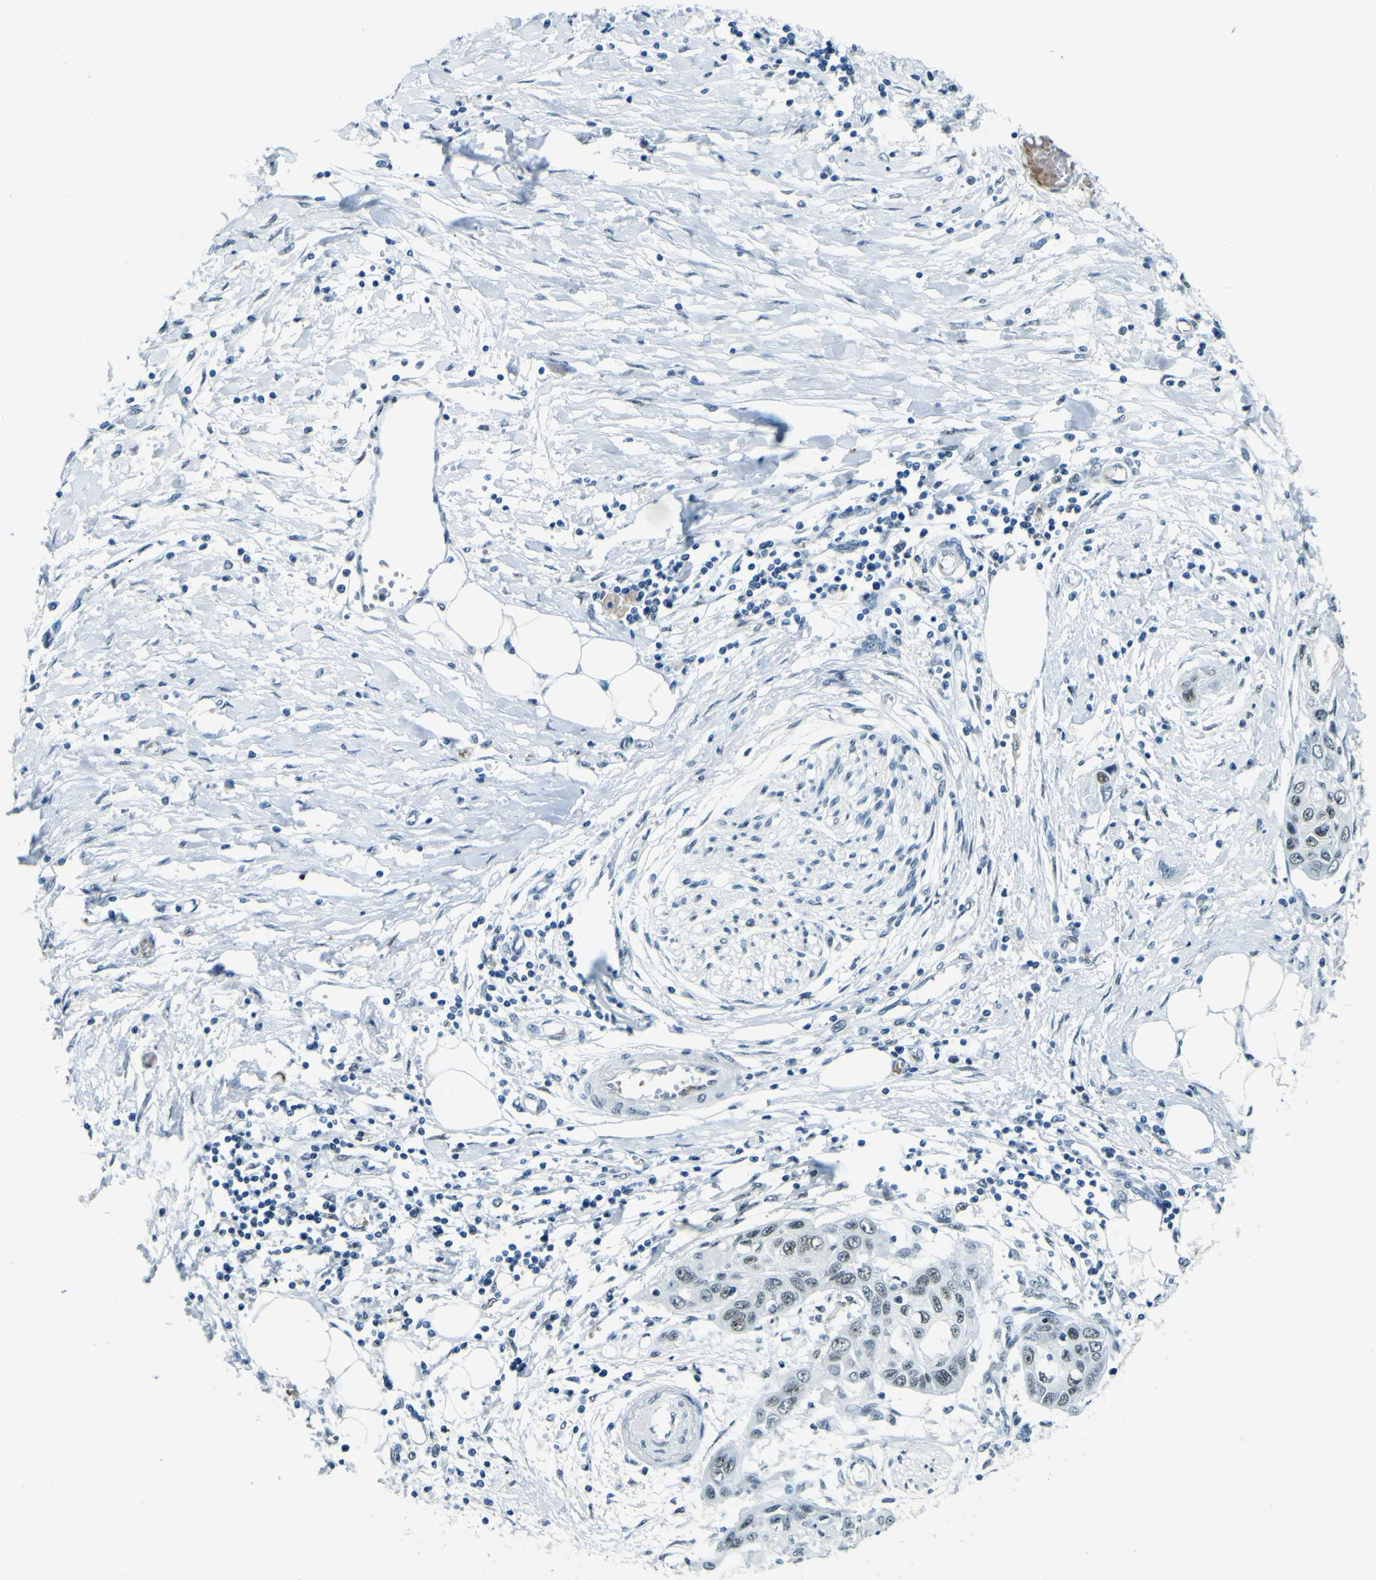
{"staining": {"intensity": "weak", "quantity": "<25%", "location": "nuclear"}, "tissue": "pancreatic cancer", "cell_type": "Tumor cells", "image_type": "cancer", "snomed": [{"axis": "morphology", "description": "Adenocarcinoma, NOS"}, {"axis": "topography", "description": "Pancreas"}], "caption": "This is a micrograph of immunohistochemistry (IHC) staining of pancreatic cancer, which shows no staining in tumor cells.", "gene": "CEBPG", "patient": {"sex": "female", "age": 70}}